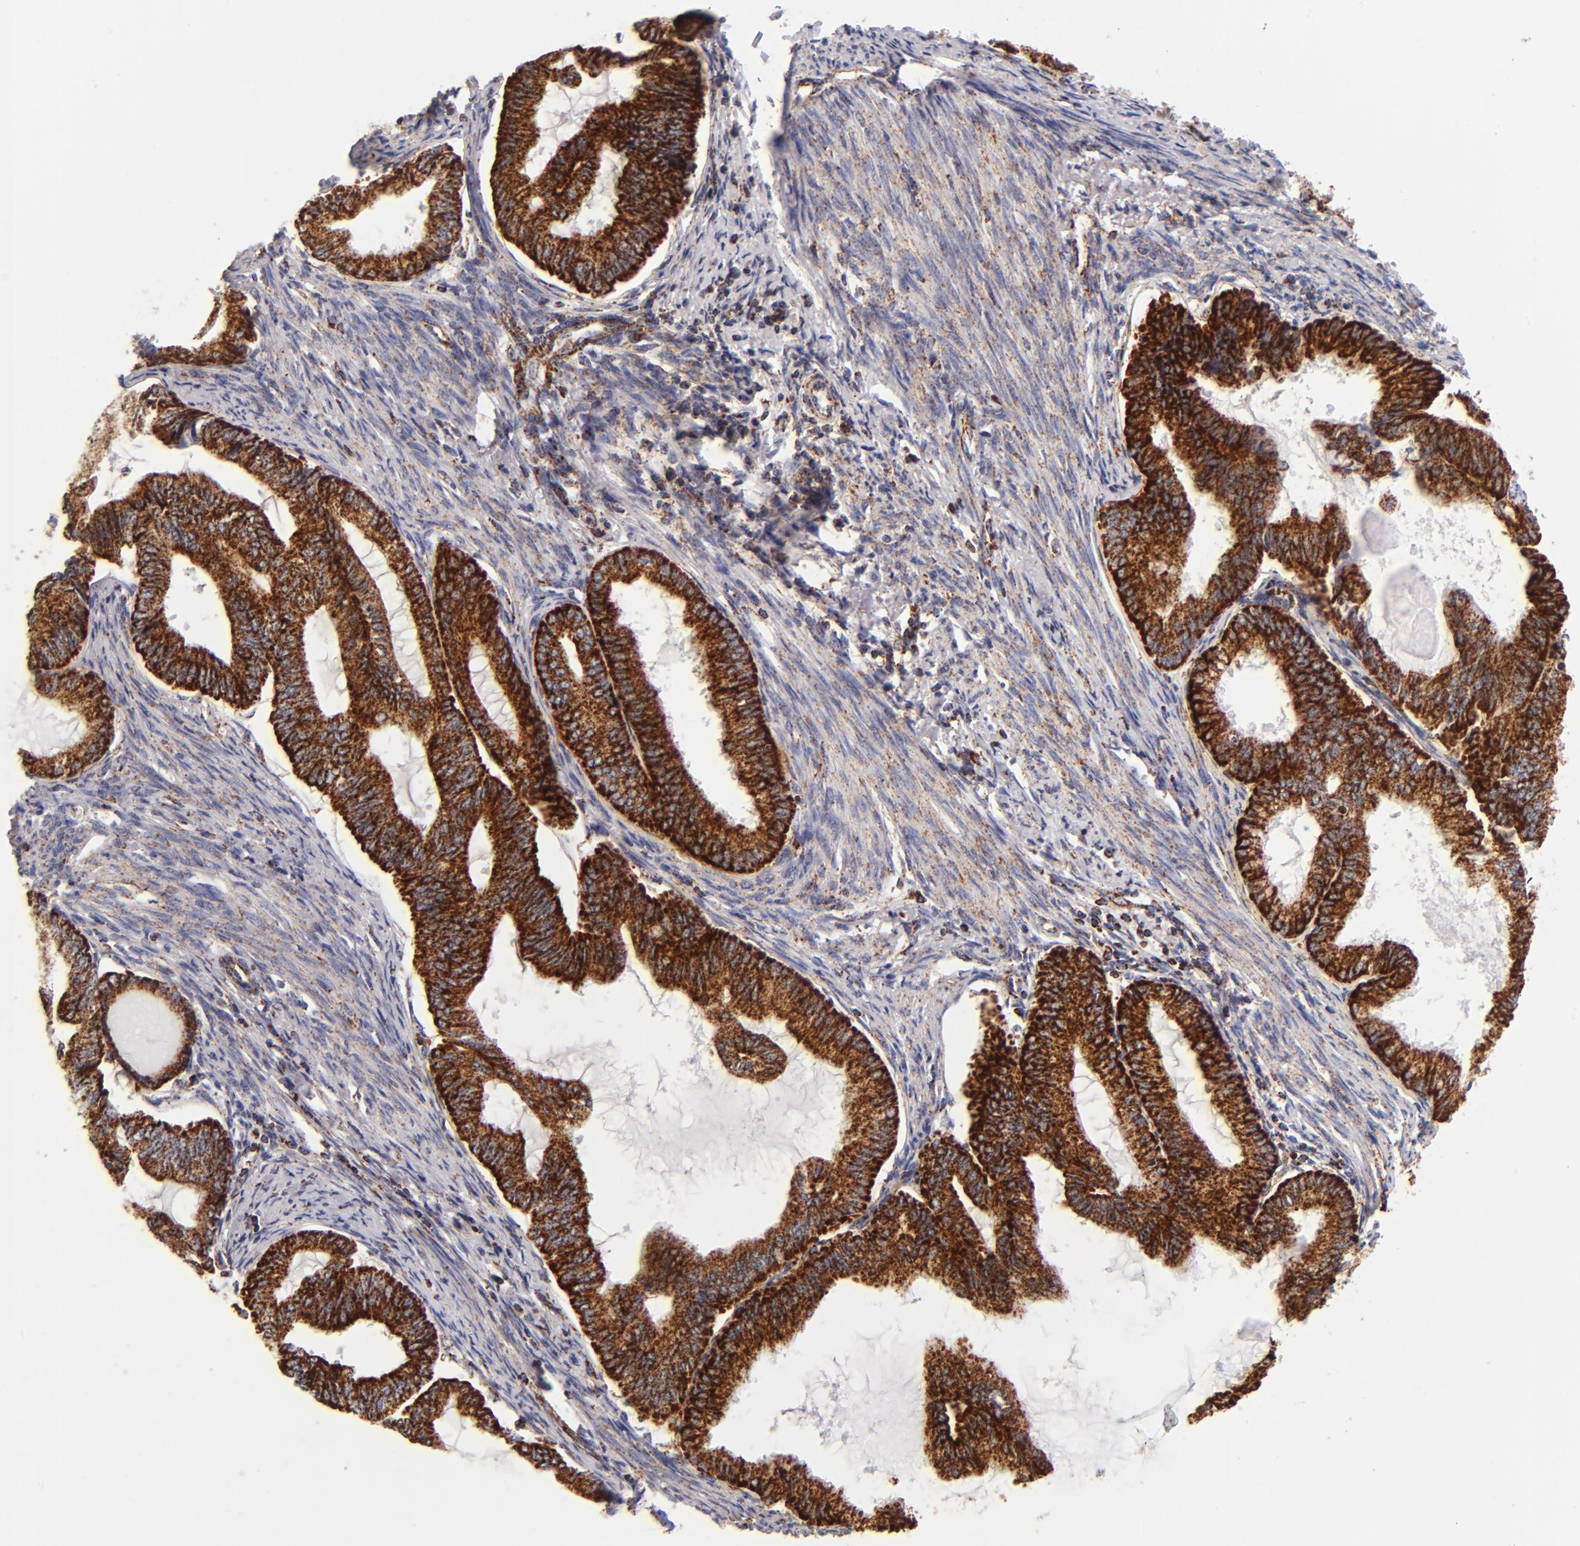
{"staining": {"intensity": "strong", "quantity": ">75%", "location": "cytoplasmic/membranous"}, "tissue": "endometrial cancer", "cell_type": "Tumor cells", "image_type": "cancer", "snomed": [{"axis": "morphology", "description": "Adenocarcinoma, NOS"}, {"axis": "topography", "description": "Endometrium"}], "caption": "Brown immunohistochemical staining in human adenocarcinoma (endometrial) exhibits strong cytoplasmic/membranous staining in approximately >75% of tumor cells. Immunohistochemistry (ihc) stains the protein in brown and the nuclei are stained blue.", "gene": "ECHS1", "patient": {"sex": "female", "age": 86}}